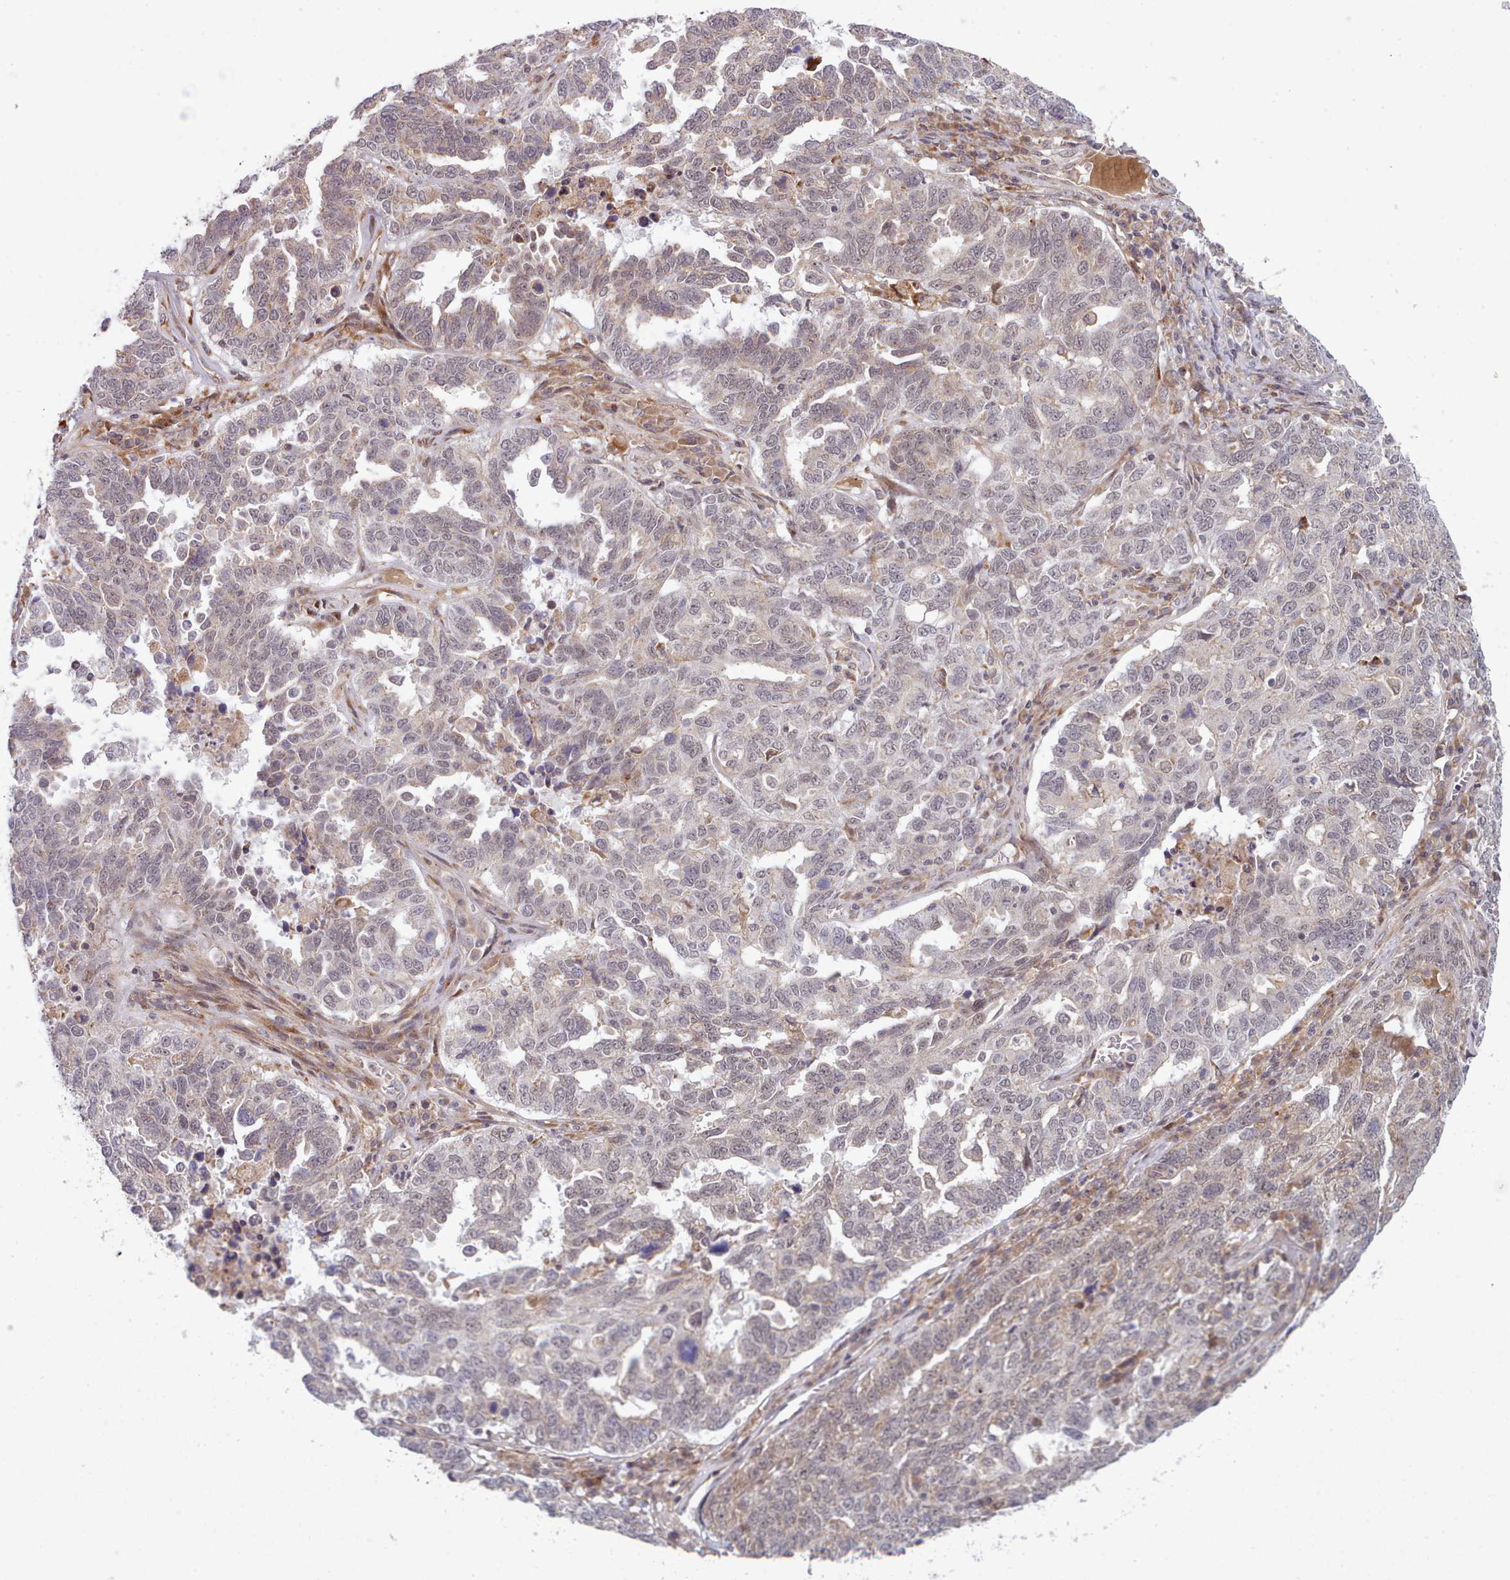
{"staining": {"intensity": "weak", "quantity": "25%-75%", "location": "nuclear"}, "tissue": "ovarian cancer", "cell_type": "Tumor cells", "image_type": "cancer", "snomed": [{"axis": "morphology", "description": "Carcinoma, endometroid"}, {"axis": "topography", "description": "Ovary"}], "caption": "Immunohistochemistry of human endometroid carcinoma (ovarian) demonstrates low levels of weak nuclear staining in approximately 25%-75% of tumor cells. The staining was performed using DAB (3,3'-diaminobenzidine), with brown indicating positive protein expression. Nuclei are stained blue with hematoxylin.", "gene": "TRIM26", "patient": {"sex": "female", "age": 62}}